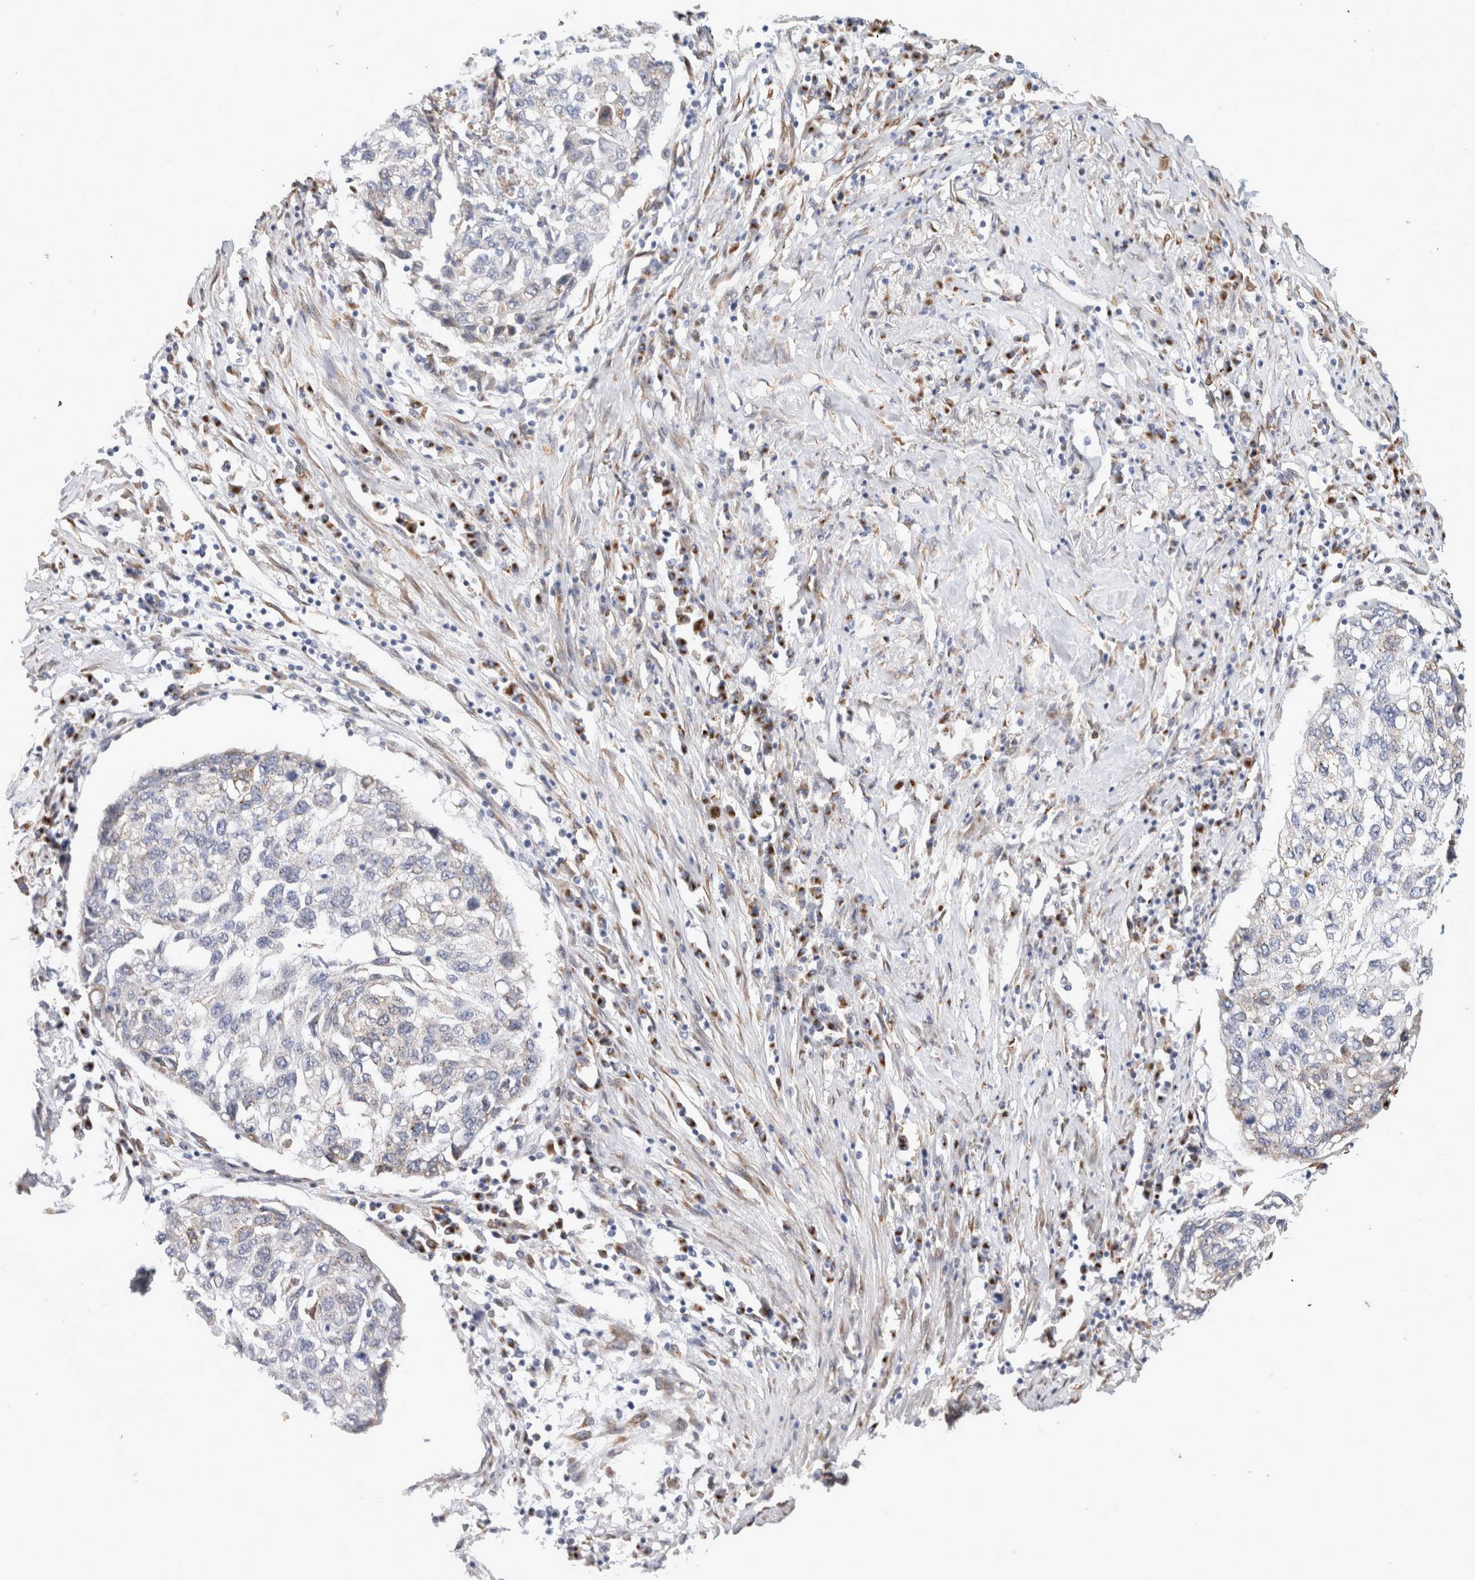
{"staining": {"intensity": "negative", "quantity": "none", "location": "none"}, "tissue": "lung cancer", "cell_type": "Tumor cells", "image_type": "cancer", "snomed": [{"axis": "morphology", "description": "Squamous cell carcinoma, NOS"}, {"axis": "topography", "description": "Lung"}], "caption": "This is an immunohistochemistry micrograph of human lung cancer (squamous cell carcinoma). There is no positivity in tumor cells.", "gene": "MCFD2", "patient": {"sex": "female", "age": 63}}